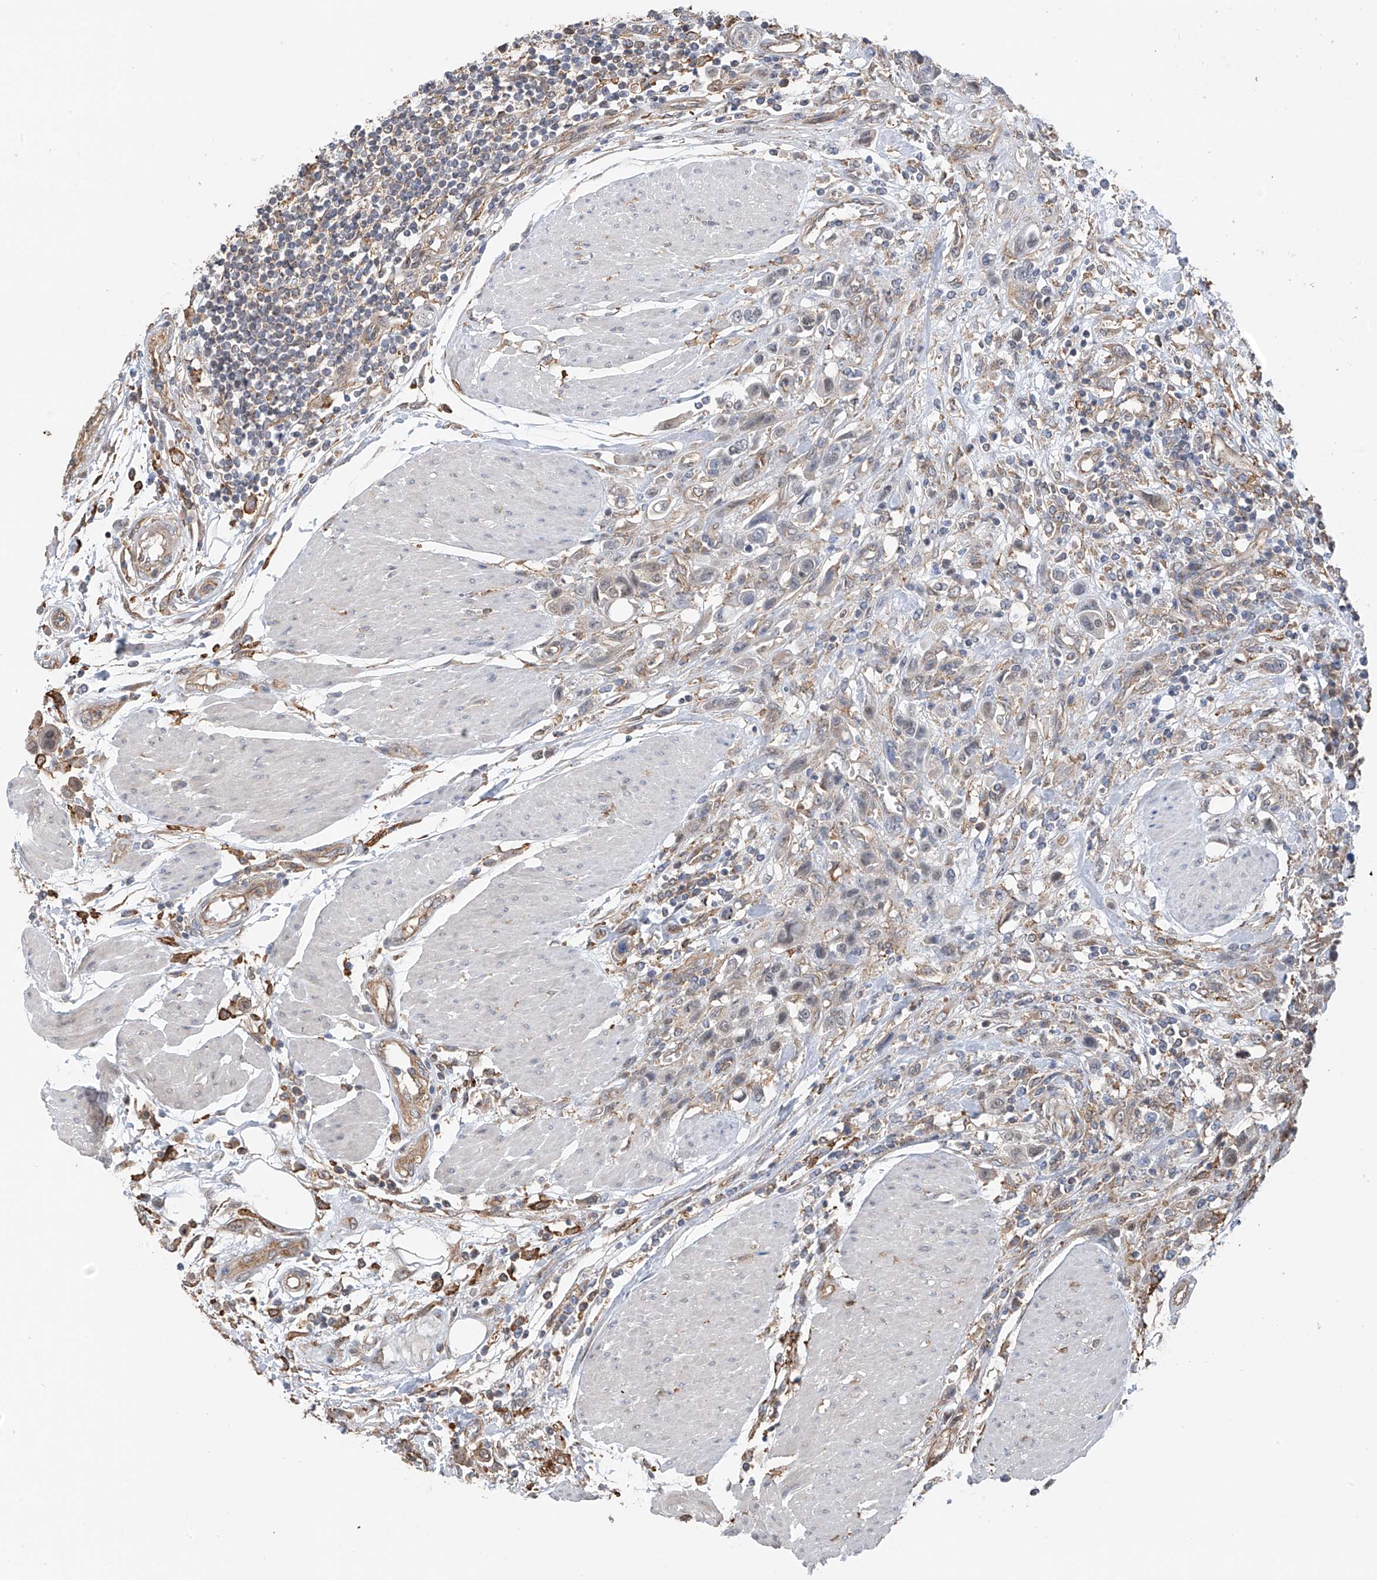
{"staining": {"intensity": "weak", "quantity": "25%-75%", "location": "cytoplasmic/membranous"}, "tissue": "urothelial cancer", "cell_type": "Tumor cells", "image_type": "cancer", "snomed": [{"axis": "morphology", "description": "Urothelial carcinoma, High grade"}, {"axis": "topography", "description": "Urinary bladder"}], "caption": "Immunohistochemical staining of human urothelial carcinoma (high-grade) shows low levels of weak cytoplasmic/membranous staining in approximately 25%-75% of tumor cells.", "gene": "ZNF189", "patient": {"sex": "male", "age": 50}}